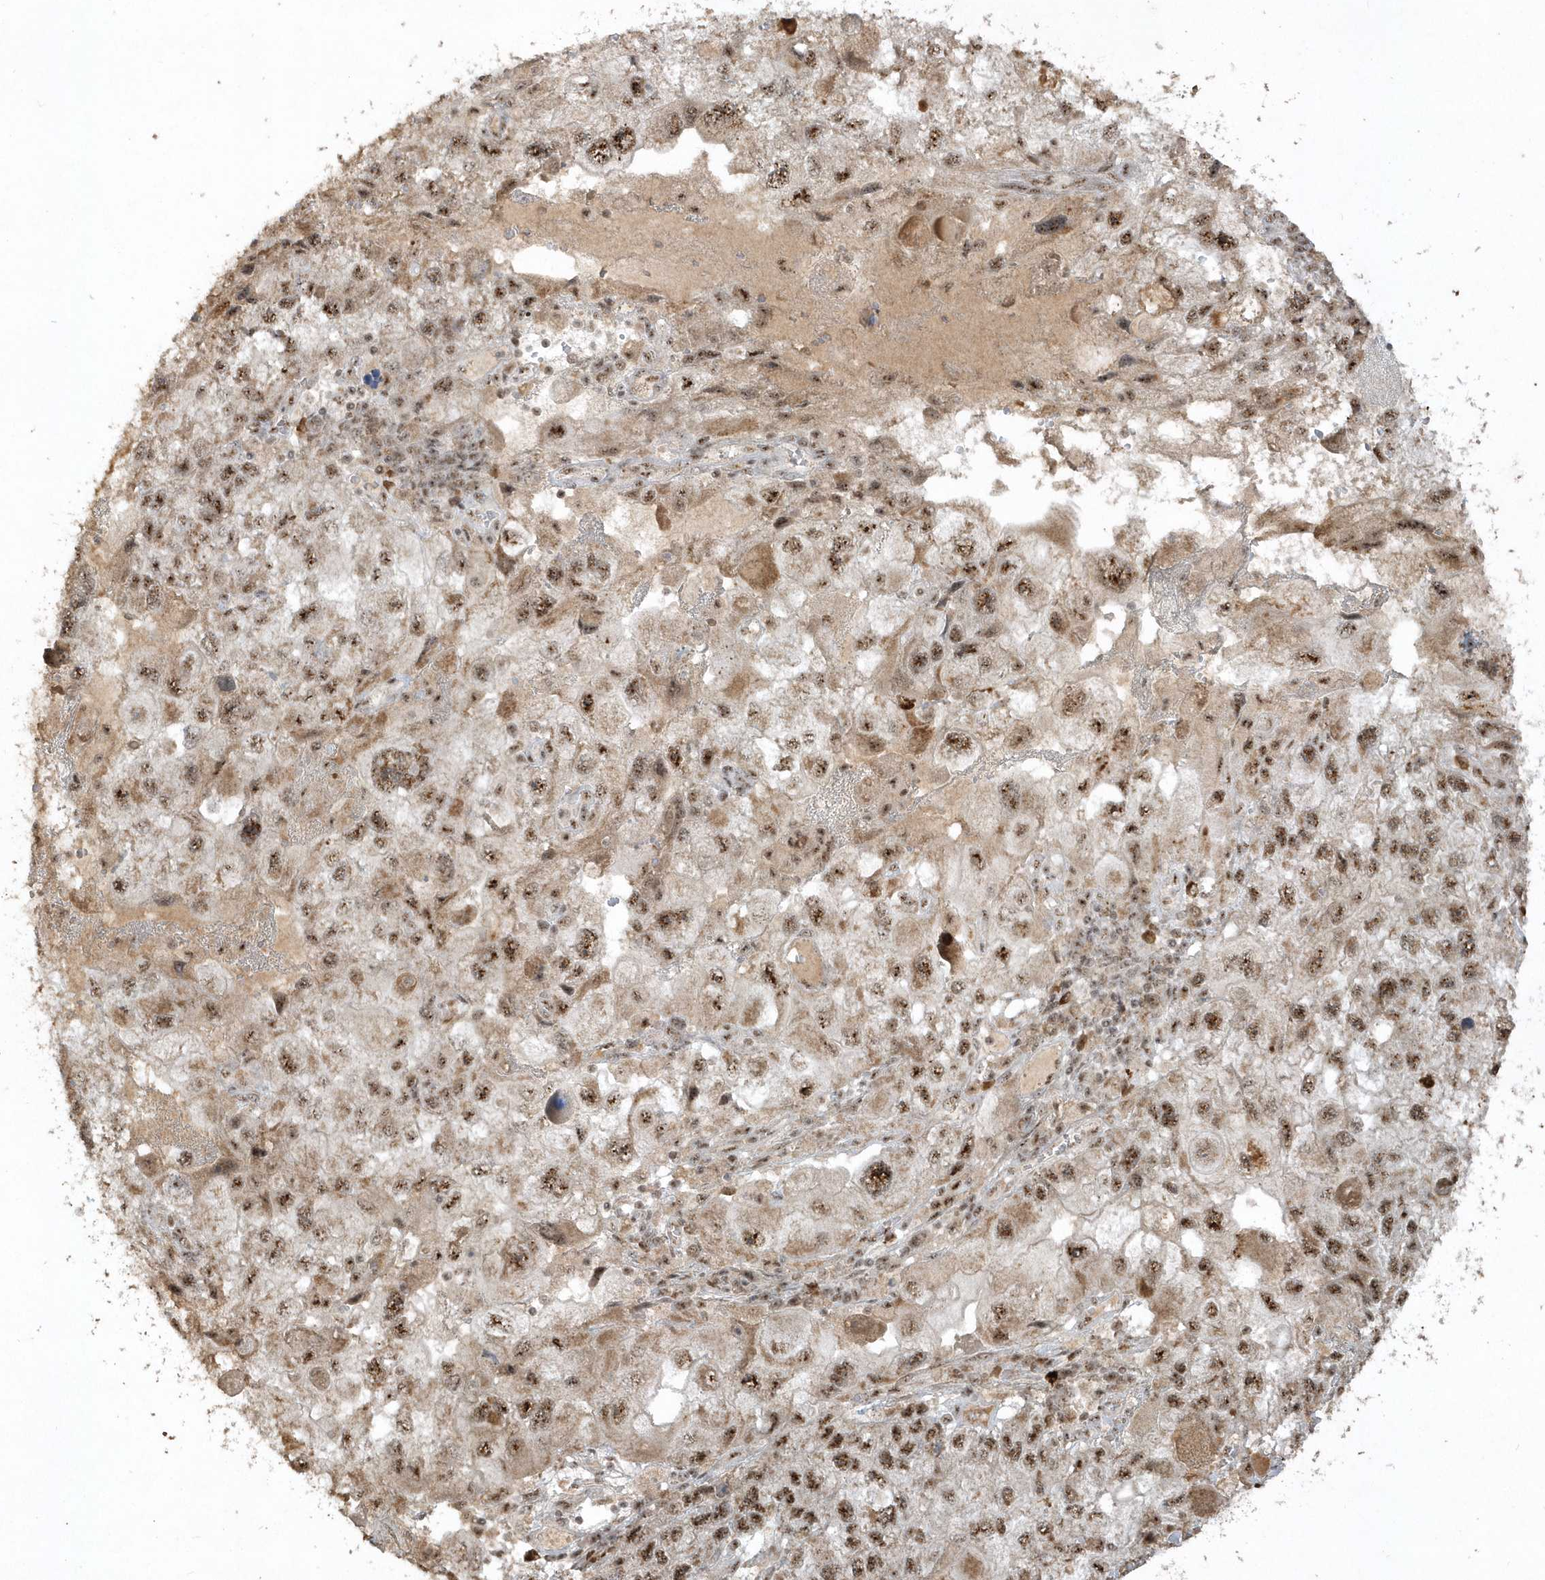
{"staining": {"intensity": "strong", "quantity": ">75%", "location": "nuclear"}, "tissue": "endometrial cancer", "cell_type": "Tumor cells", "image_type": "cancer", "snomed": [{"axis": "morphology", "description": "Adenocarcinoma, NOS"}, {"axis": "topography", "description": "Endometrium"}], "caption": "An image of human endometrial cancer (adenocarcinoma) stained for a protein exhibits strong nuclear brown staining in tumor cells.", "gene": "POLR3B", "patient": {"sex": "female", "age": 49}}